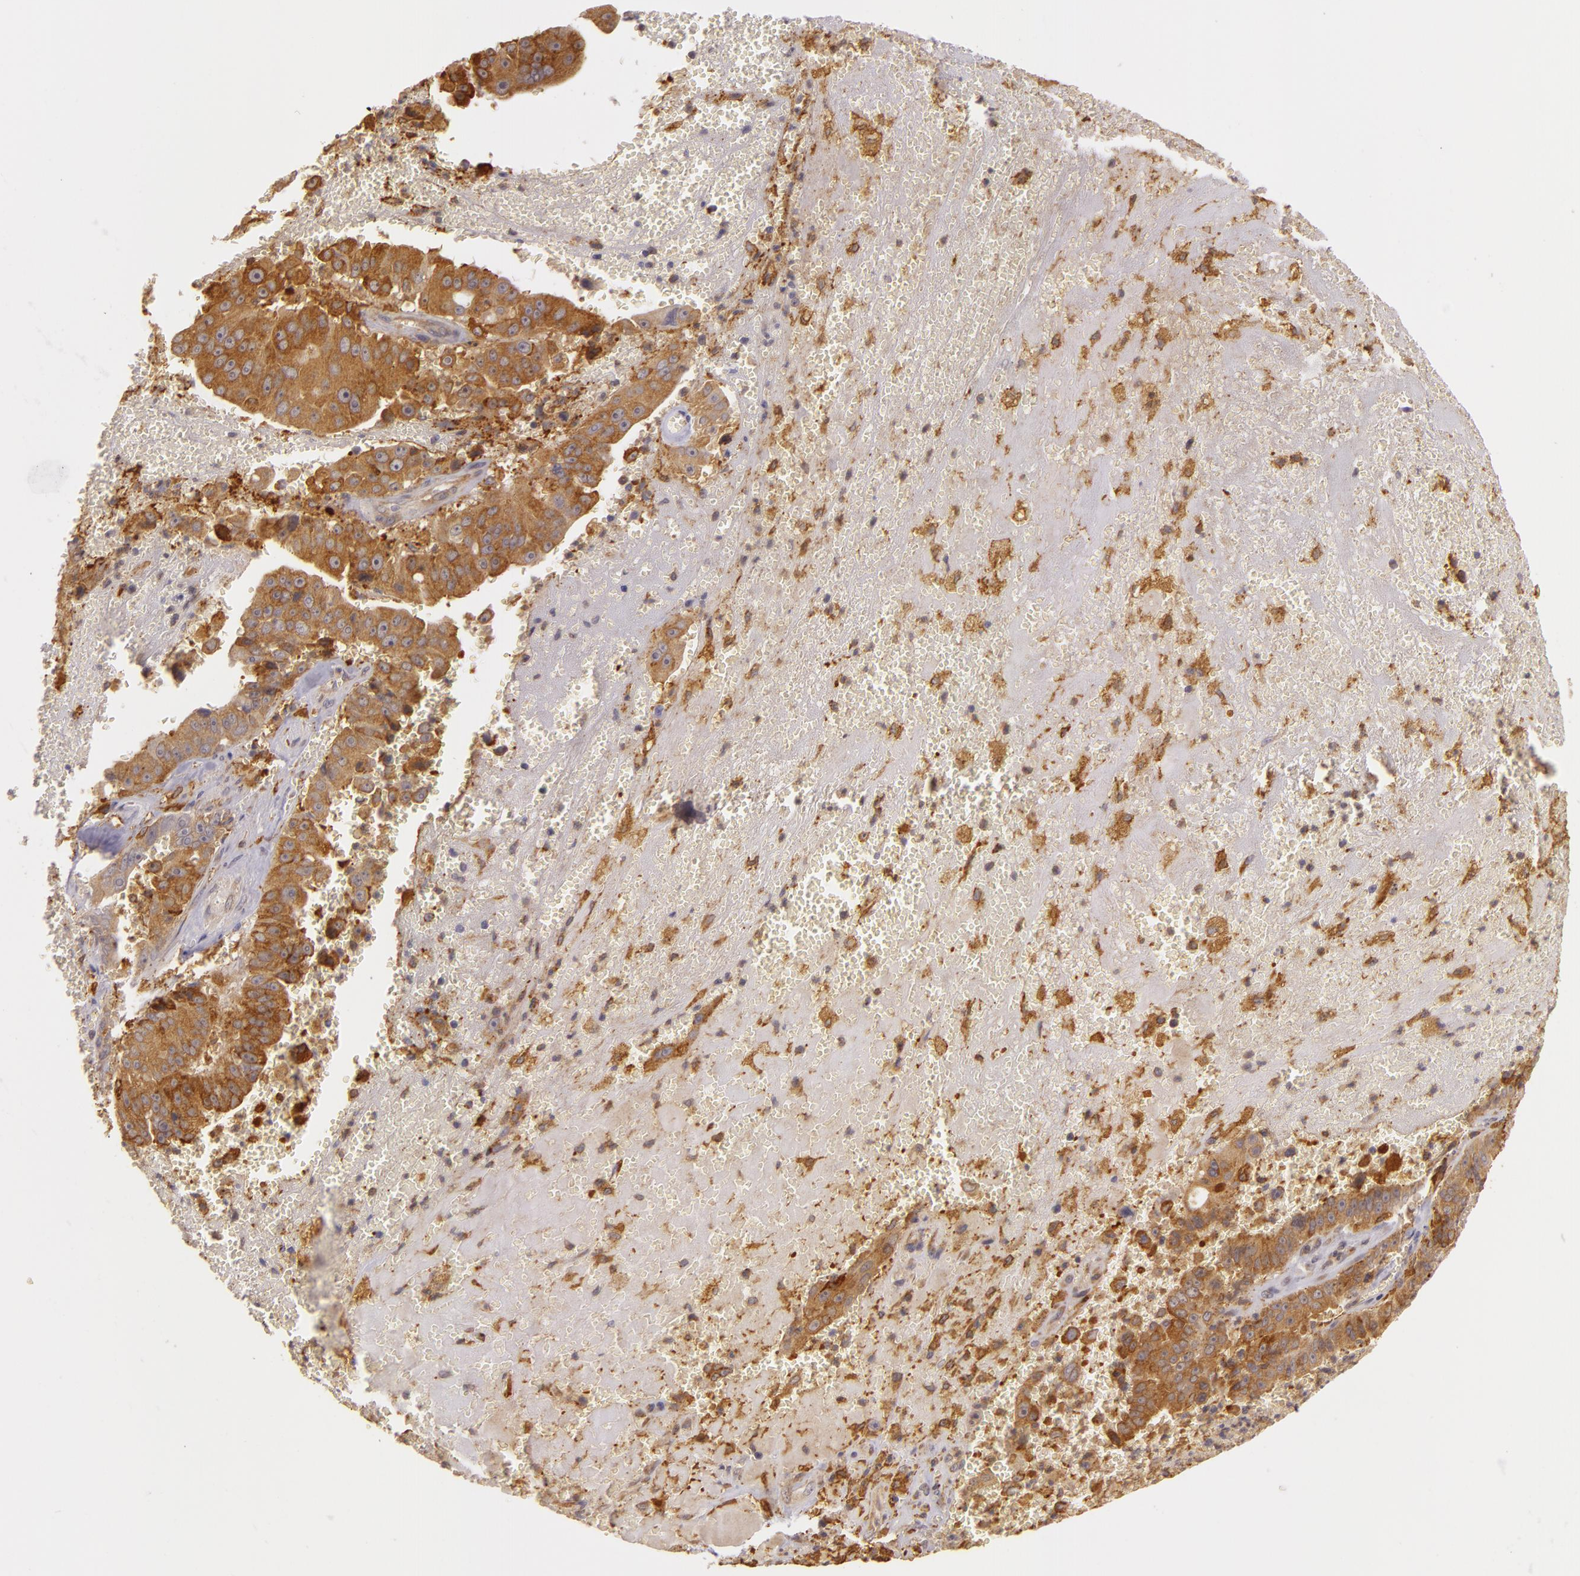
{"staining": {"intensity": "moderate", "quantity": ">75%", "location": "cytoplasmic/membranous"}, "tissue": "liver cancer", "cell_type": "Tumor cells", "image_type": "cancer", "snomed": [{"axis": "morphology", "description": "Cholangiocarcinoma"}, {"axis": "topography", "description": "Liver"}], "caption": "Immunohistochemical staining of liver cholangiocarcinoma shows medium levels of moderate cytoplasmic/membranous staining in about >75% of tumor cells.", "gene": "PPP1R3F", "patient": {"sex": "female", "age": 79}}